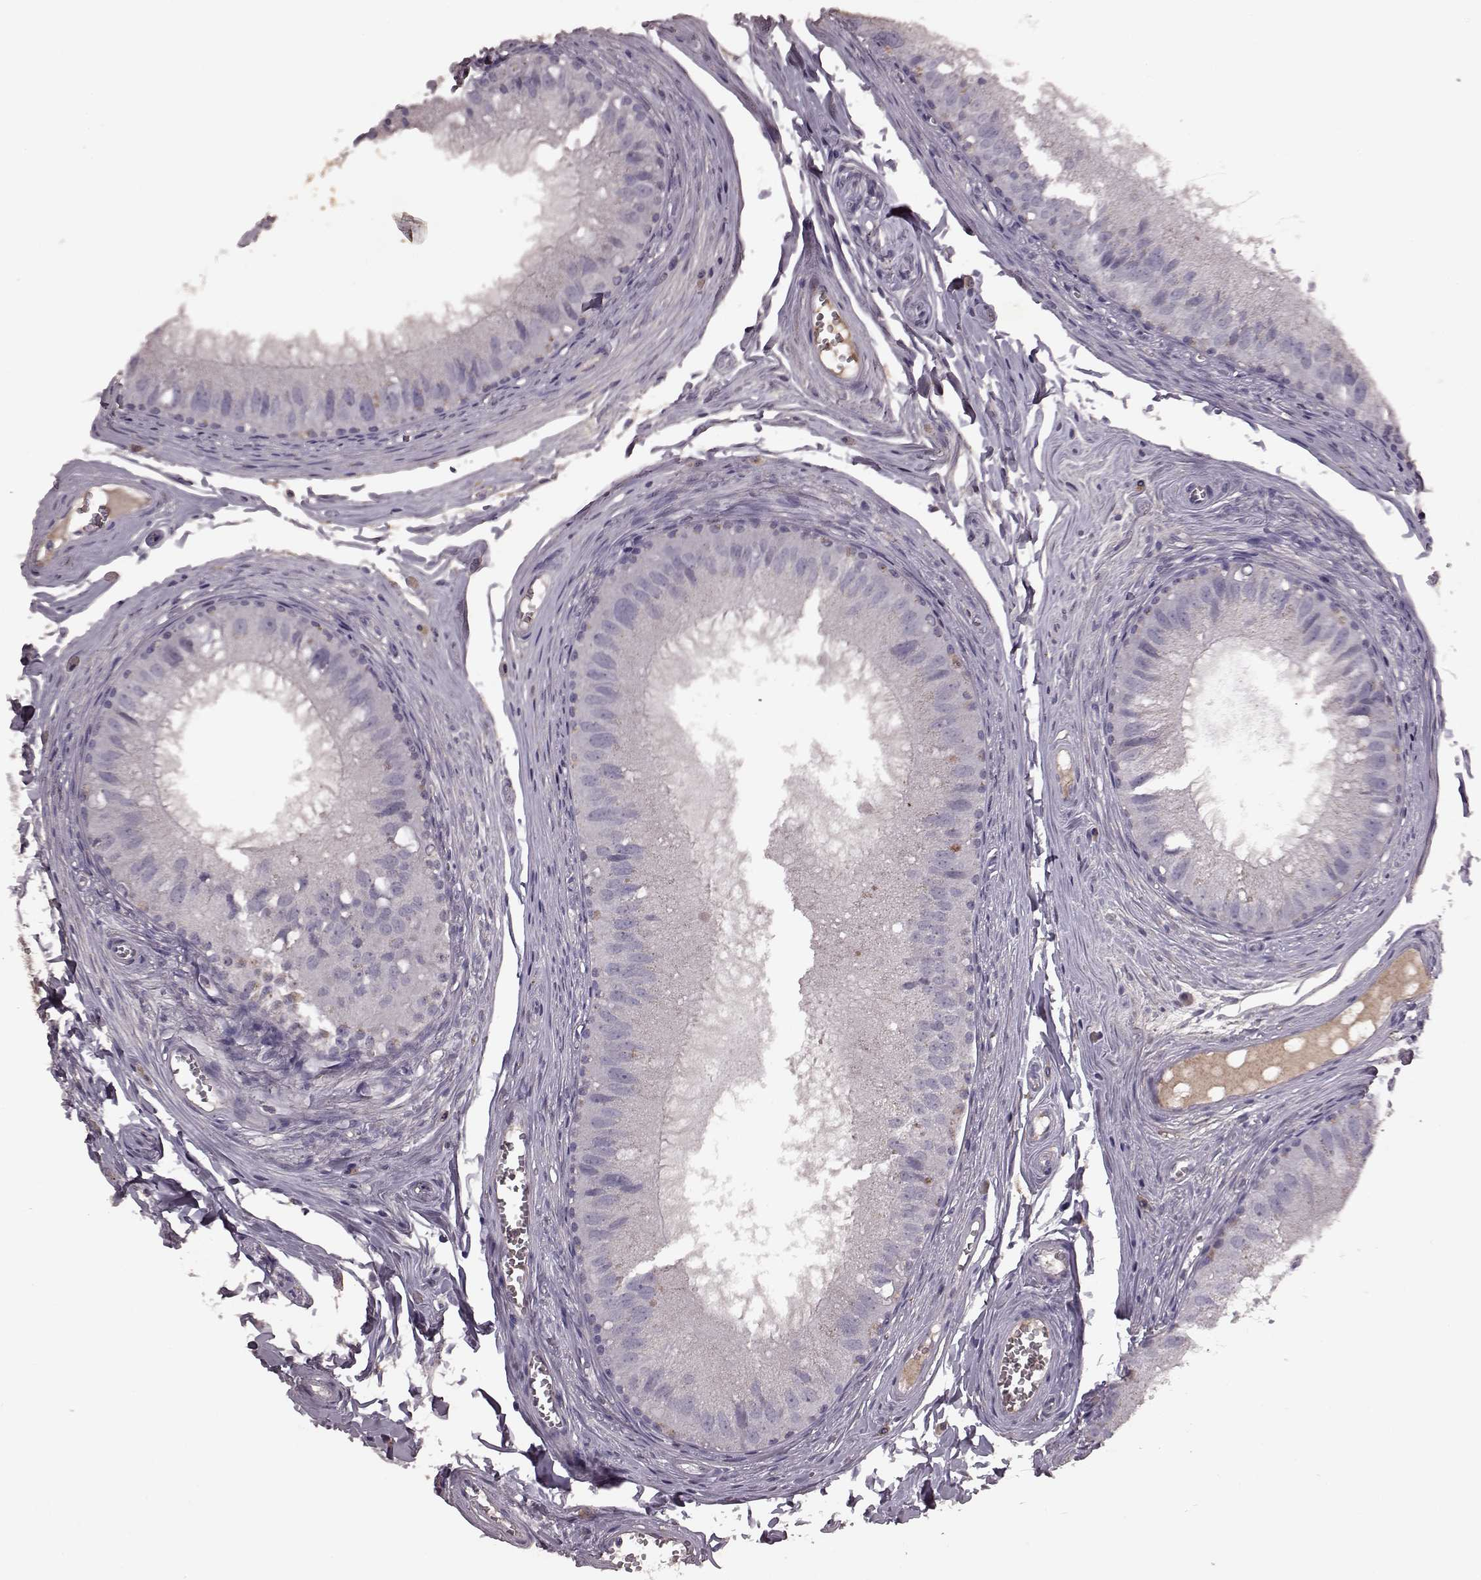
{"staining": {"intensity": "negative", "quantity": "none", "location": "none"}, "tissue": "epididymis", "cell_type": "Glandular cells", "image_type": "normal", "snomed": [{"axis": "morphology", "description": "Normal tissue, NOS"}, {"axis": "topography", "description": "Epididymis"}], "caption": "A photomicrograph of human epididymis is negative for staining in glandular cells. (Immunohistochemistry (ihc), brightfield microscopy, high magnification).", "gene": "FRRS1L", "patient": {"sex": "male", "age": 45}}